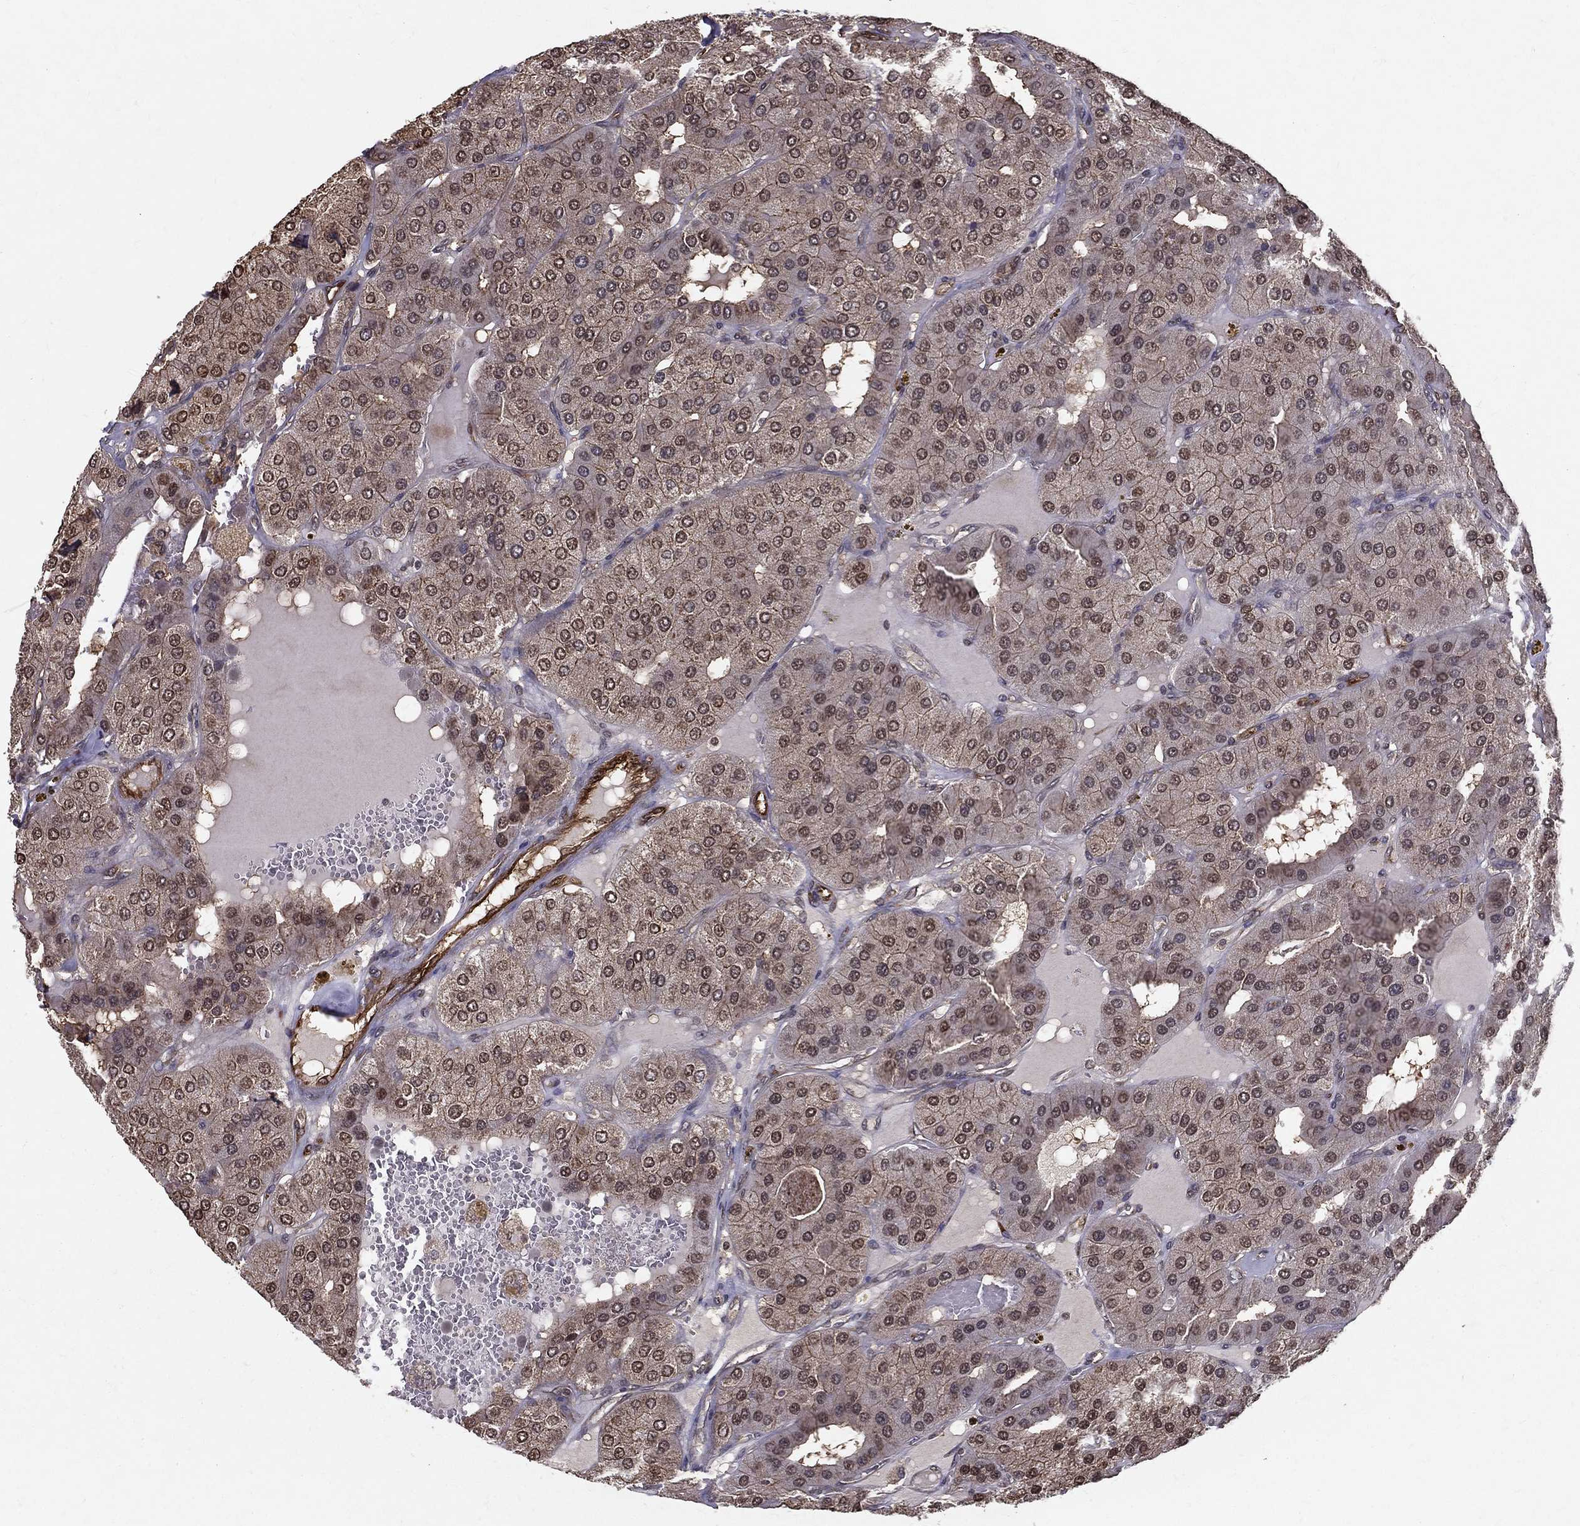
{"staining": {"intensity": "weak", "quantity": "<25%", "location": "cytoplasmic/membranous,nuclear"}, "tissue": "parathyroid gland", "cell_type": "Glandular cells", "image_type": "normal", "snomed": [{"axis": "morphology", "description": "Normal tissue, NOS"}, {"axis": "morphology", "description": "Adenoma, NOS"}, {"axis": "topography", "description": "Parathyroid gland"}], "caption": "This is a histopathology image of immunohistochemistry (IHC) staining of normal parathyroid gland, which shows no staining in glandular cells.", "gene": "CERS2", "patient": {"sex": "female", "age": 86}}